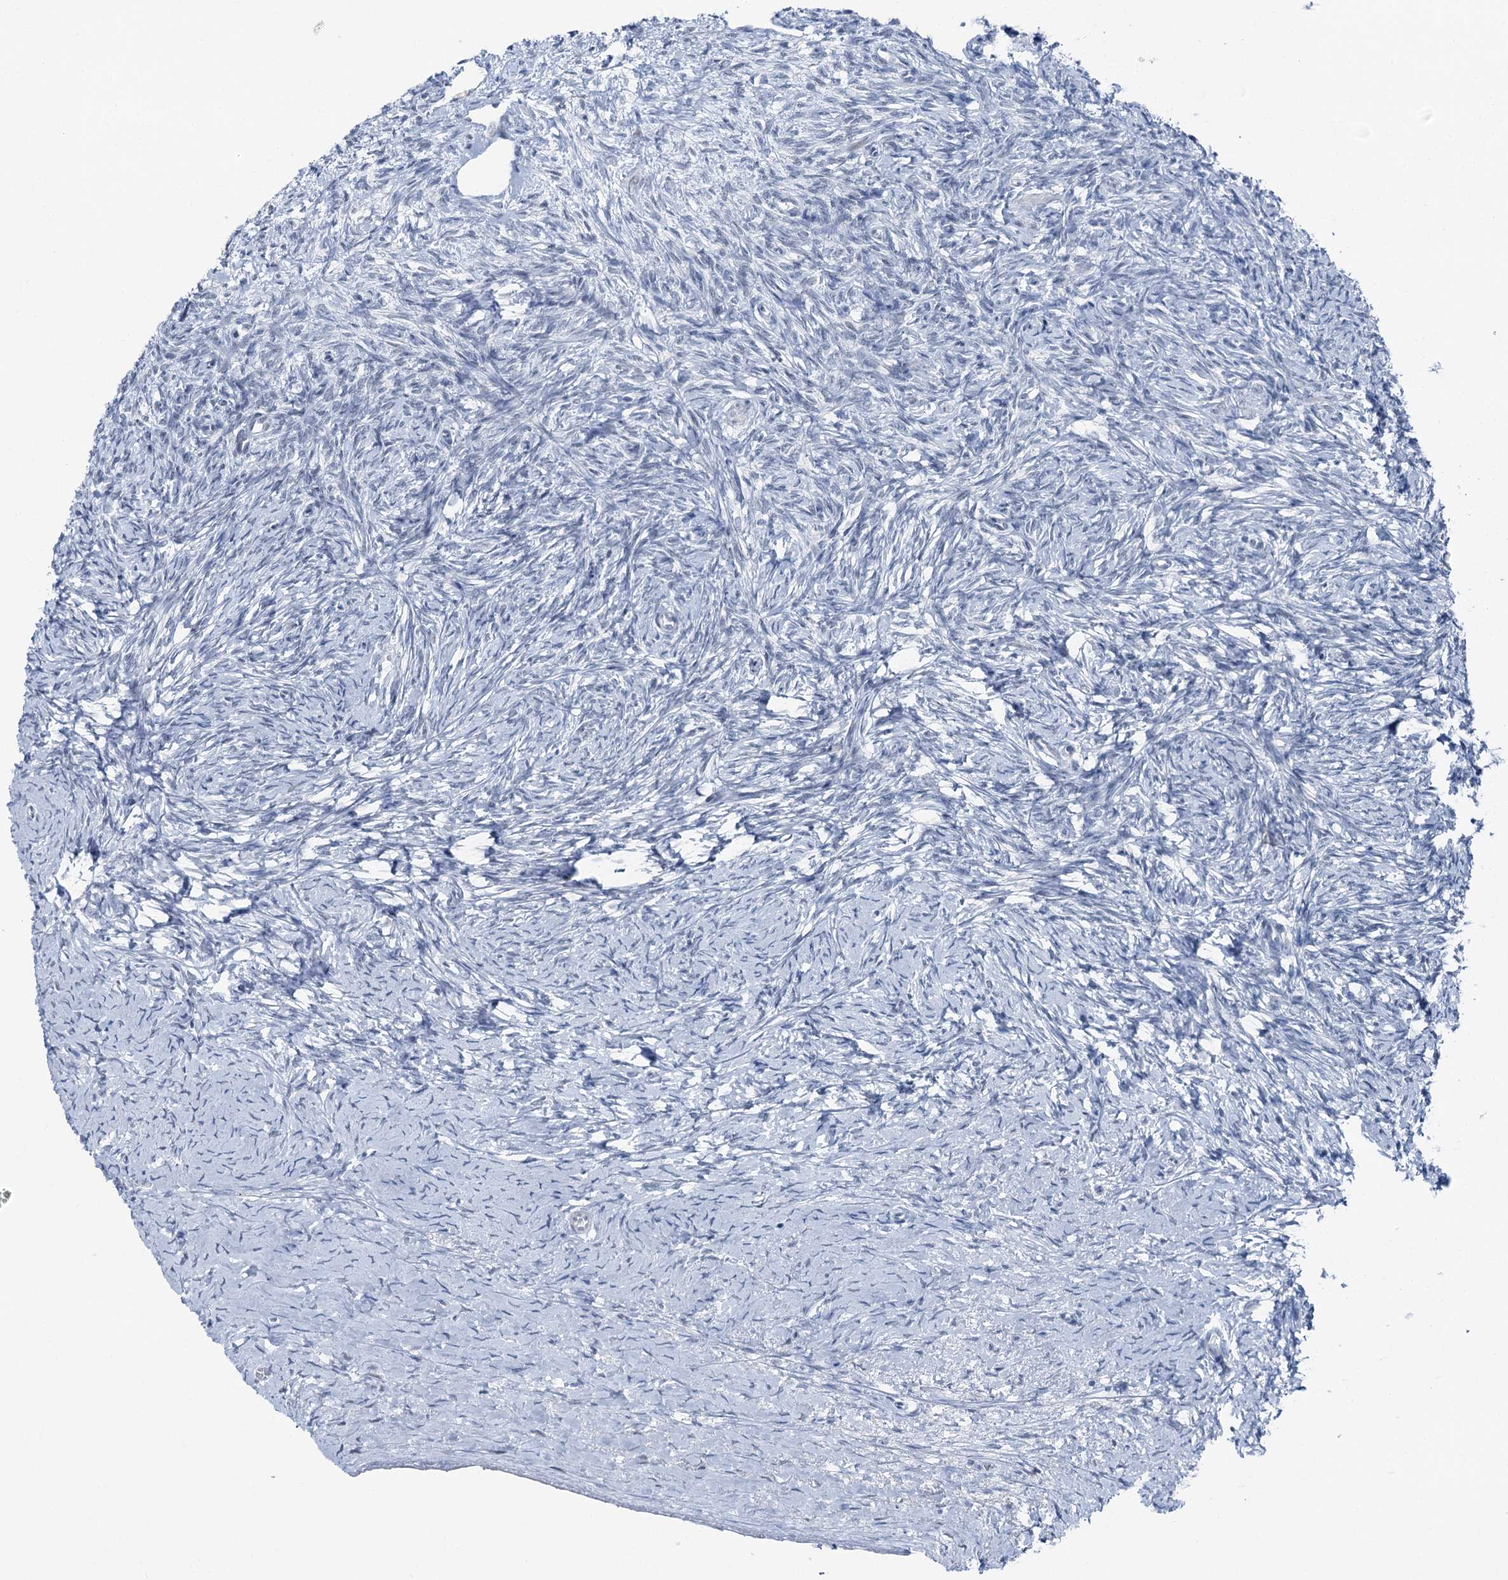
{"staining": {"intensity": "negative", "quantity": "none", "location": "none"}, "tissue": "ovary", "cell_type": "Ovarian stroma cells", "image_type": "normal", "snomed": [{"axis": "morphology", "description": "Normal tissue, NOS"}, {"axis": "morphology", "description": "Developmental malformation"}, {"axis": "topography", "description": "Ovary"}], "caption": "This histopathology image is of normal ovary stained with IHC to label a protein in brown with the nuclei are counter-stained blue. There is no expression in ovarian stroma cells.", "gene": "STEEP1", "patient": {"sex": "female", "age": 39}}